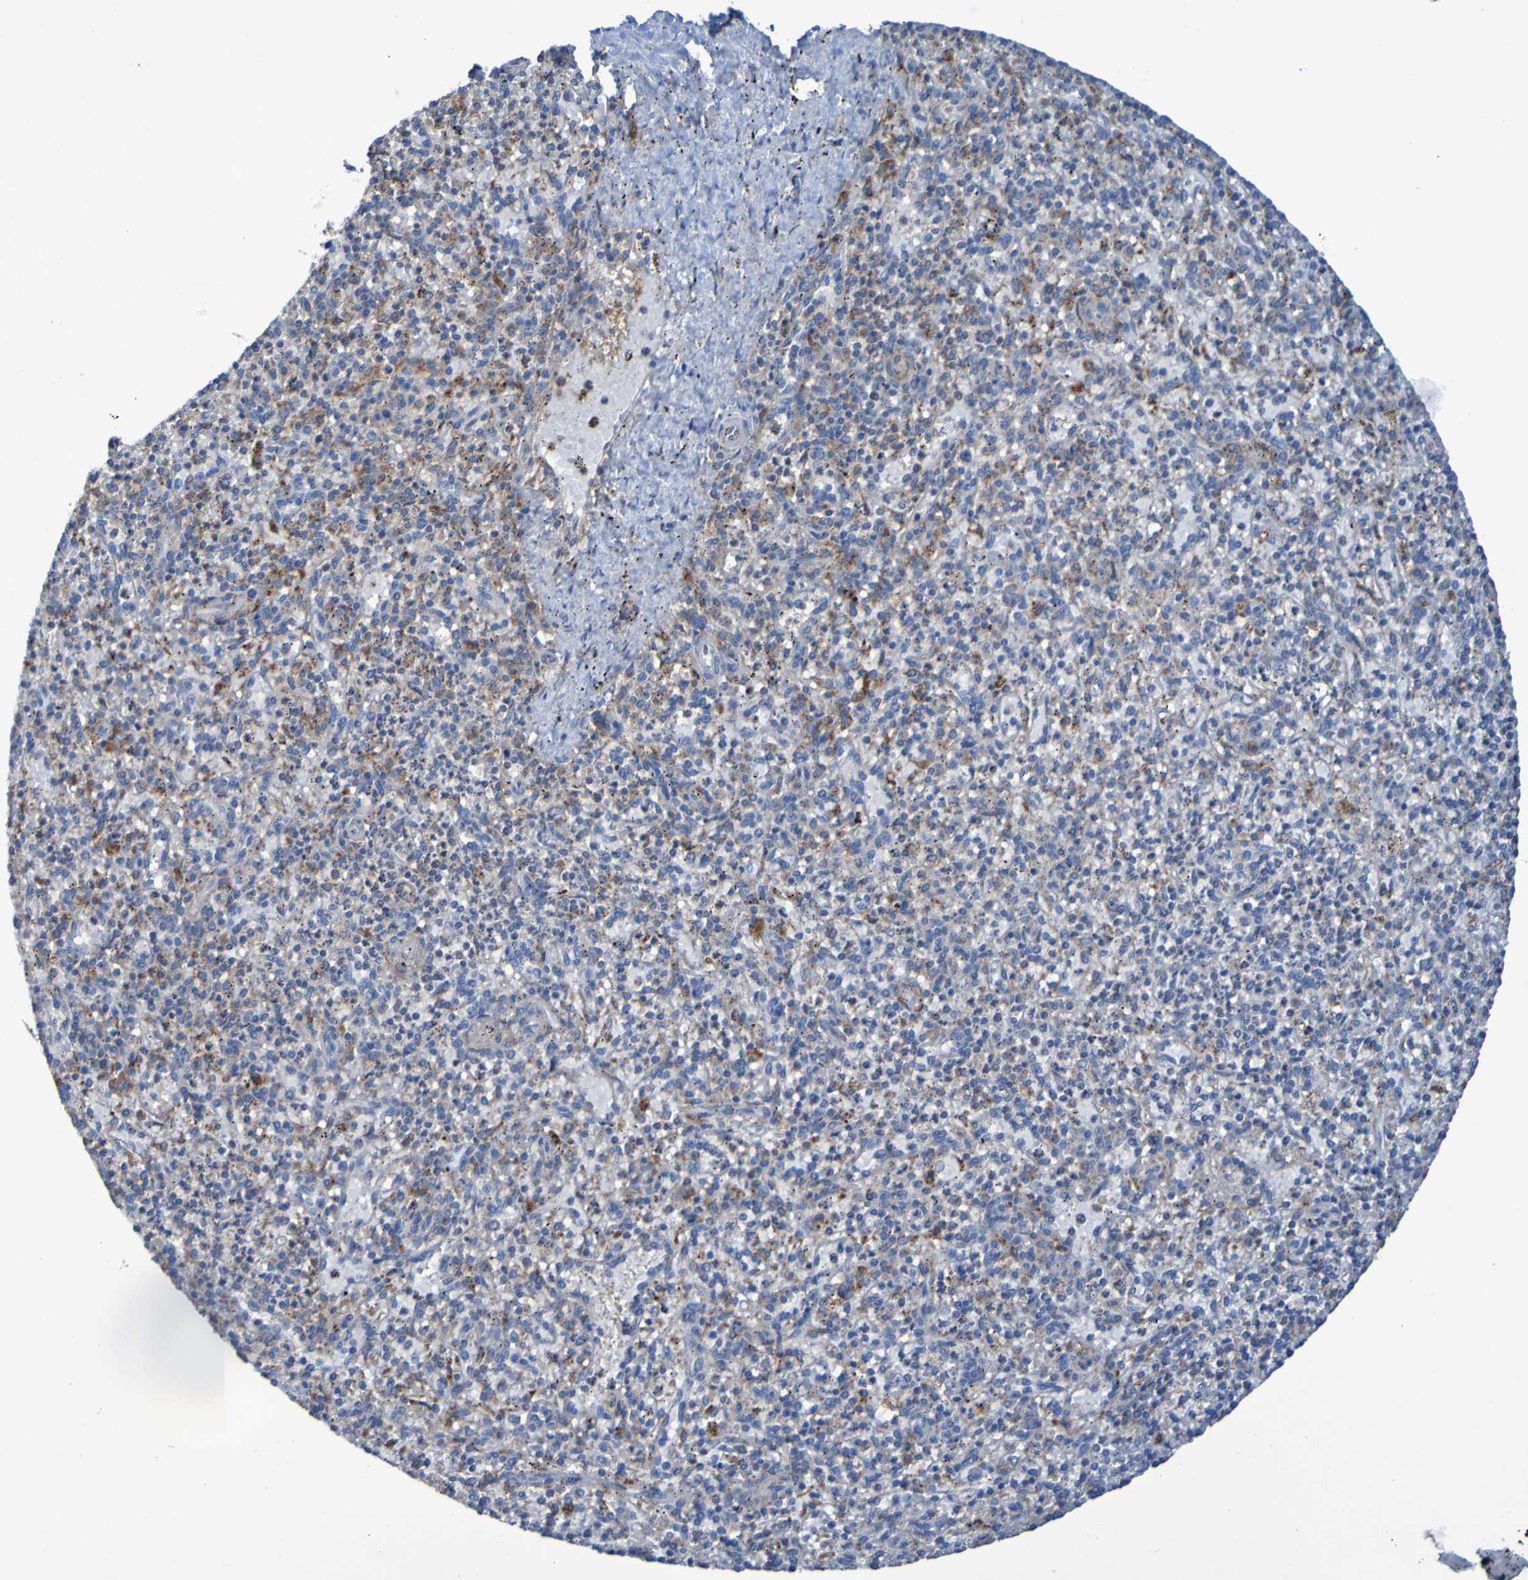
{"staining": {"intensity": "strong", "quantity": "25%-75%", "location": "cytoplasmic/membranous"}, "tissue": "spleen", "cell_type": "Cells in red pulp", "image_type": "normal", "snomed": [{"axis": "morphology", "description": "Normal tissue, NOS"}, {"axis": "topography", "description": "Spleen"}], "caption": "Protein staining displays strong cytoplasmic/membranous positivity in about 25%-75% of cells in red pulp in benign spleen. Immunohistochemistry stains the protein in brown and the nuclei are stained blue.", "gene": "ARHGEF16", "patient": {"sex": "male", "age": 72}}